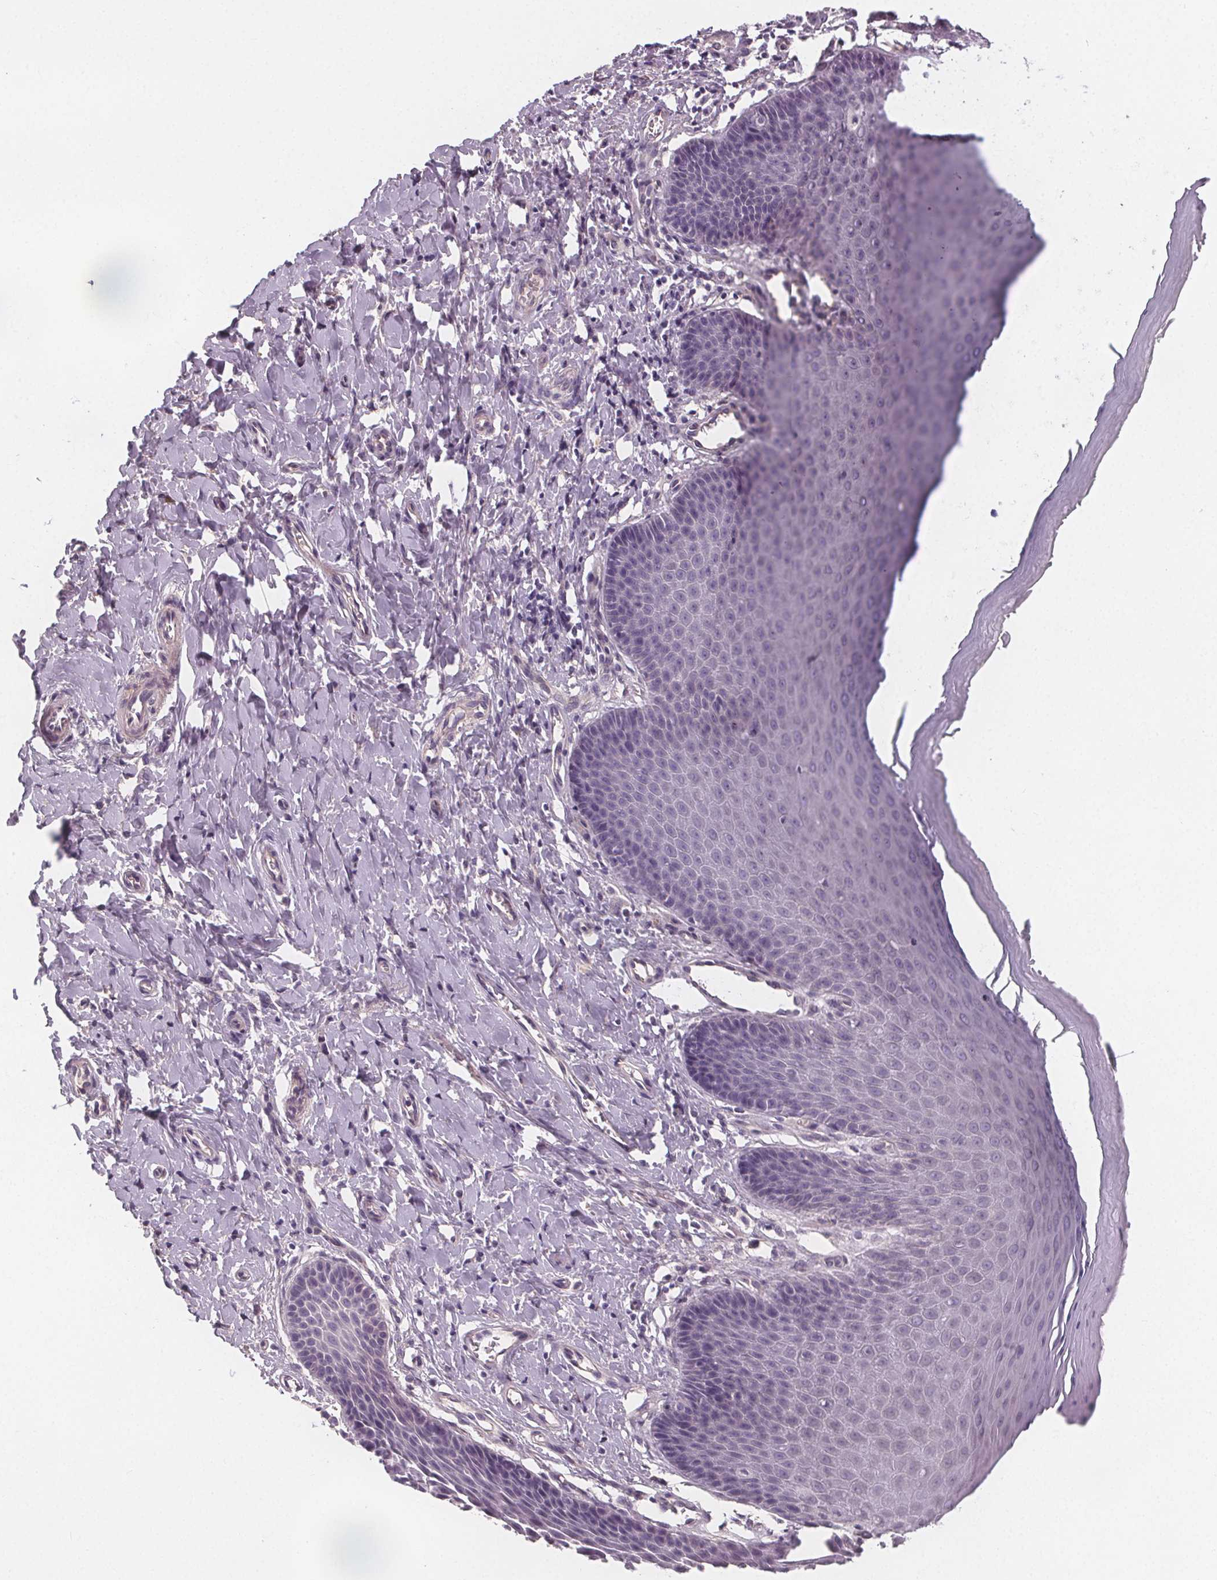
{"staining": {"intensity": "negative", "quantity": "none", "location": "none"}, "tissue": "vagina", "cell_type": "Squamous epithelial cells", "image_type": "normal", "snomed": [{"axis": "morphology", "description": "Normal tissue, NOS"}, {"axis": "topography", "description": "Vagina"}], "caption": "IHC image of unremarkable human vagina stained for a protein (brown), which displays no positivity in squamous epithelial cells.", "gene": "VNN1", "patient": {"sex": "female", "age": 83}}